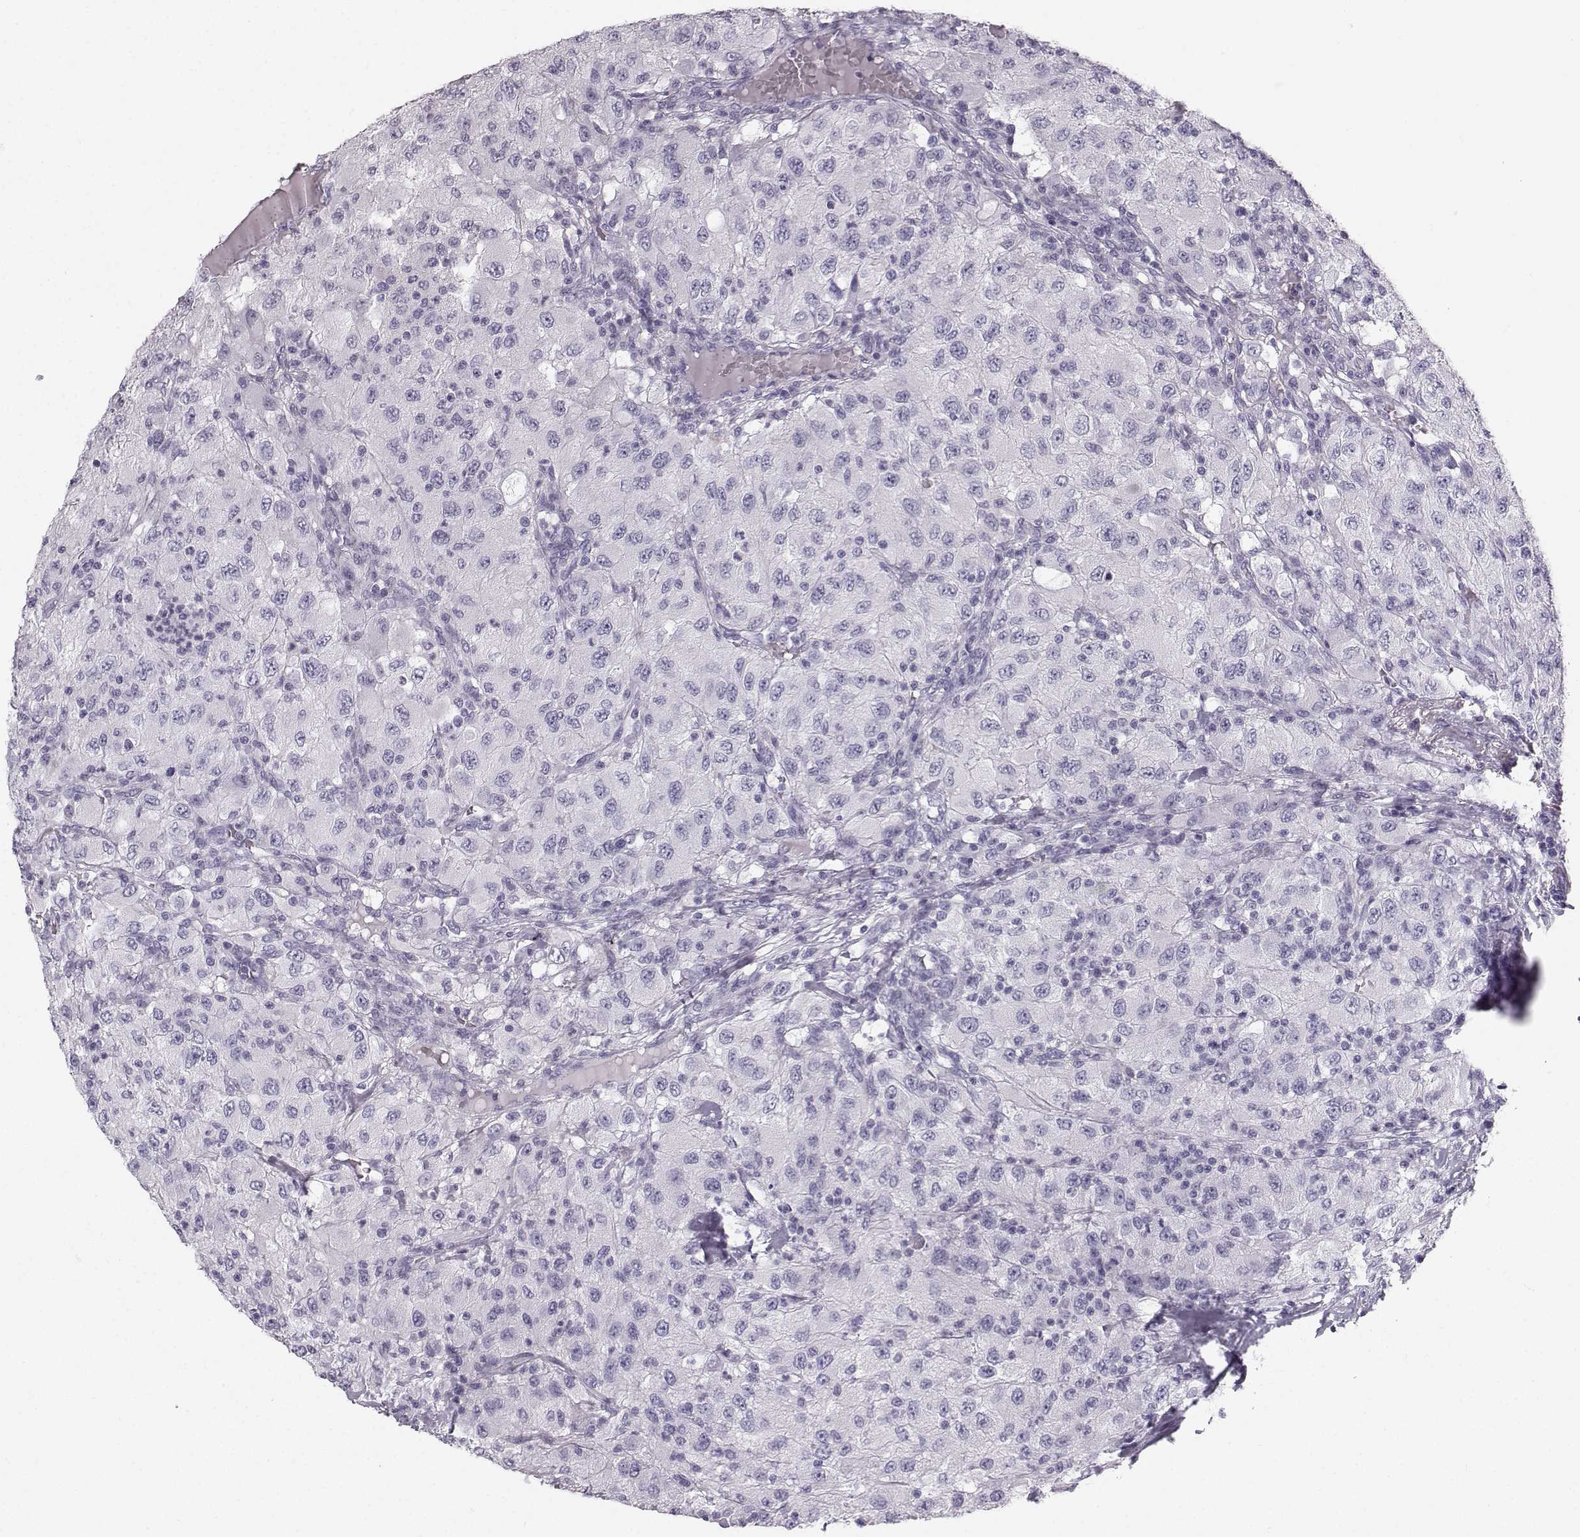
{"staining": {"intensity": "negative", "quantity": "none", "location": "none"}, "tissue": "renal cancer", "cell_type": "Tumor cells", "image_type": "cancer", "snomed": [{"axis": "morphology", "description": "Adenocarcinoma, NOS"}, {"axis": "topography", "description": "Kidney"}], "caption": "This is a histopathology image of IHC staining of adenocarcinoma (renal), which shows no positivity in tumor cells.", "gene": "CASR", "patient": {"sex": "female", "age": 67}}